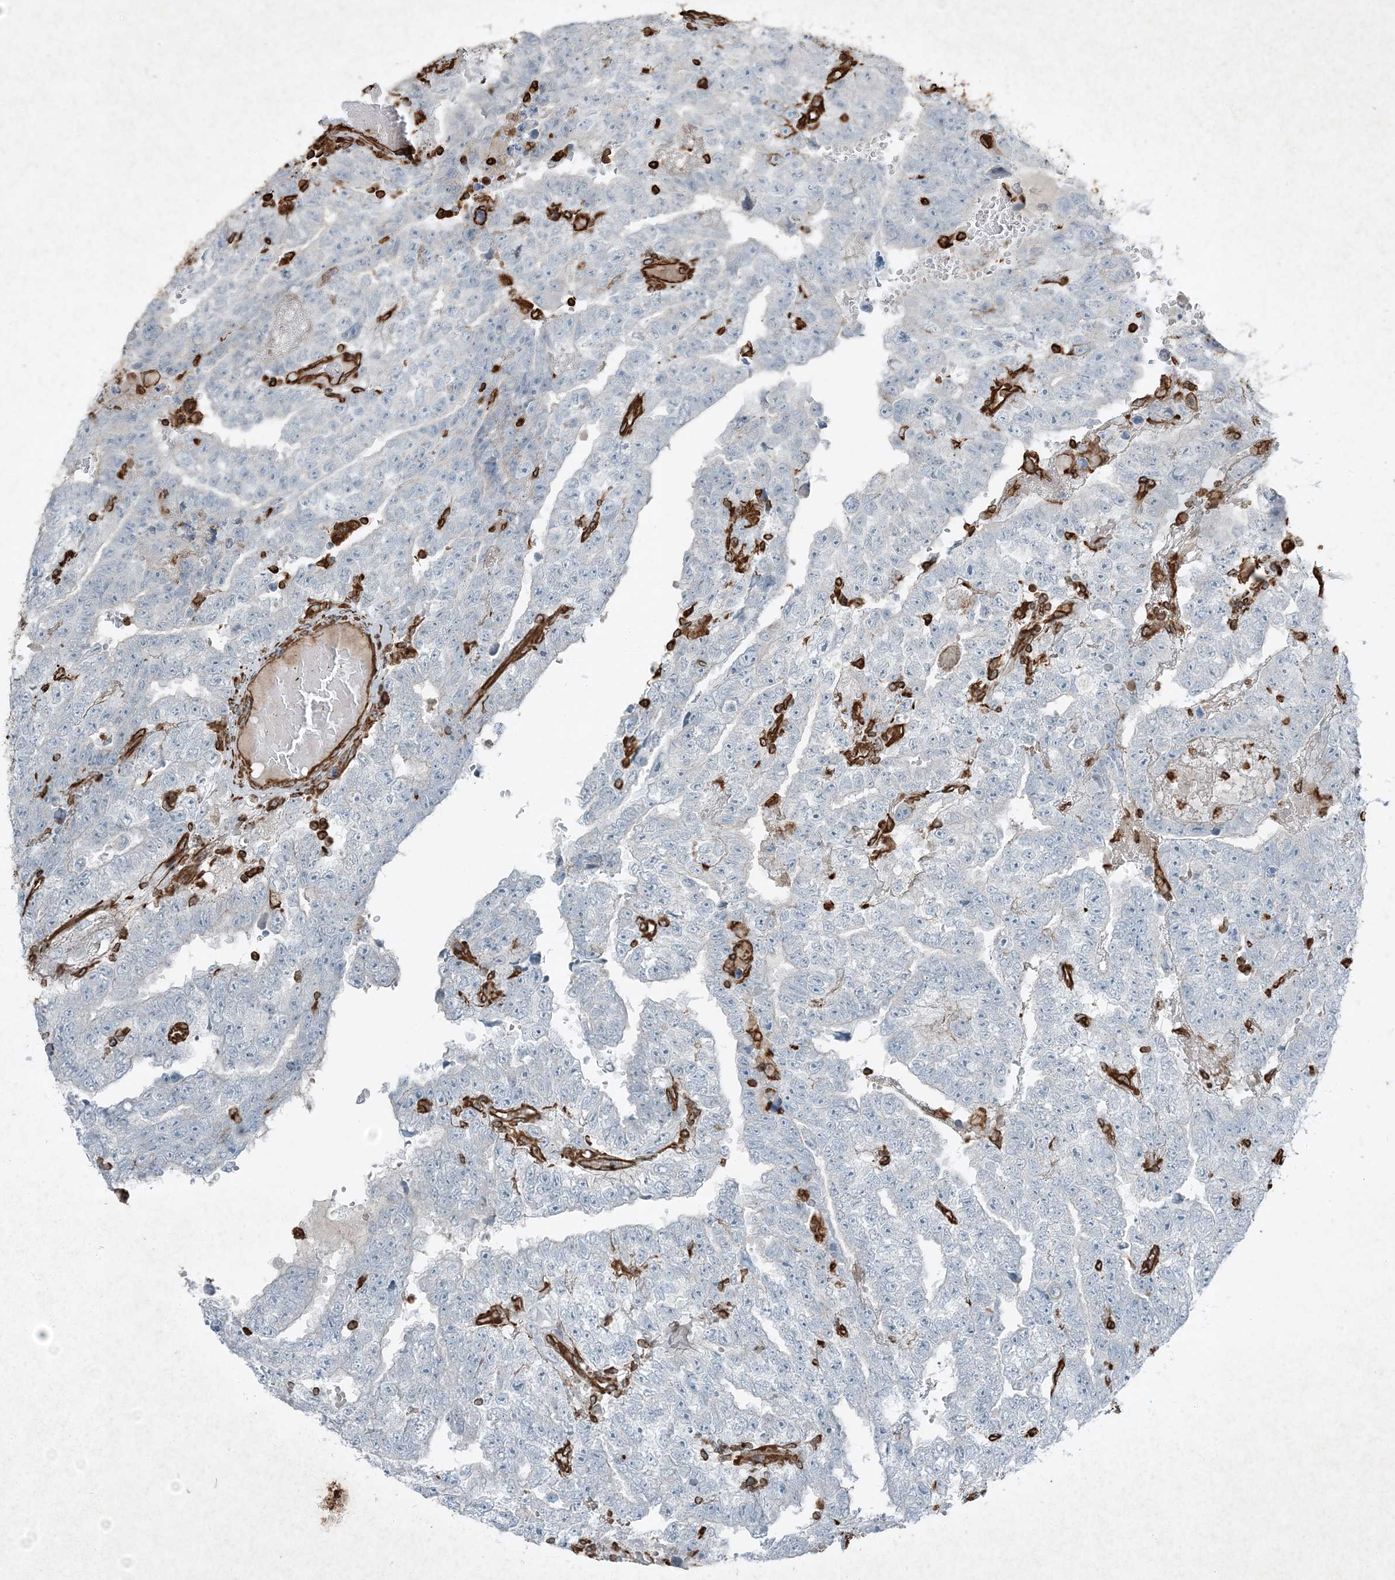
{"staining": {"intensity": "negative", "quantity": "none", "location": "none"}, "tissue": "testis cancer", "cell_type": "Tumor cells", "image_type": "cancer", "snomed": [{"axis": "morphology", "description": "Carcinoma, Embryonal, NOS"}, {"axis": "topography", "description": "Testis"}], "caption": "An immunohistochemistry micrograph of testis embryonal carcinoma is shown. There is no staining in tumor cells of testis embryonal carcinoma.", "gene": "RYK", "patient": {"sex": "male", "age": 25}}